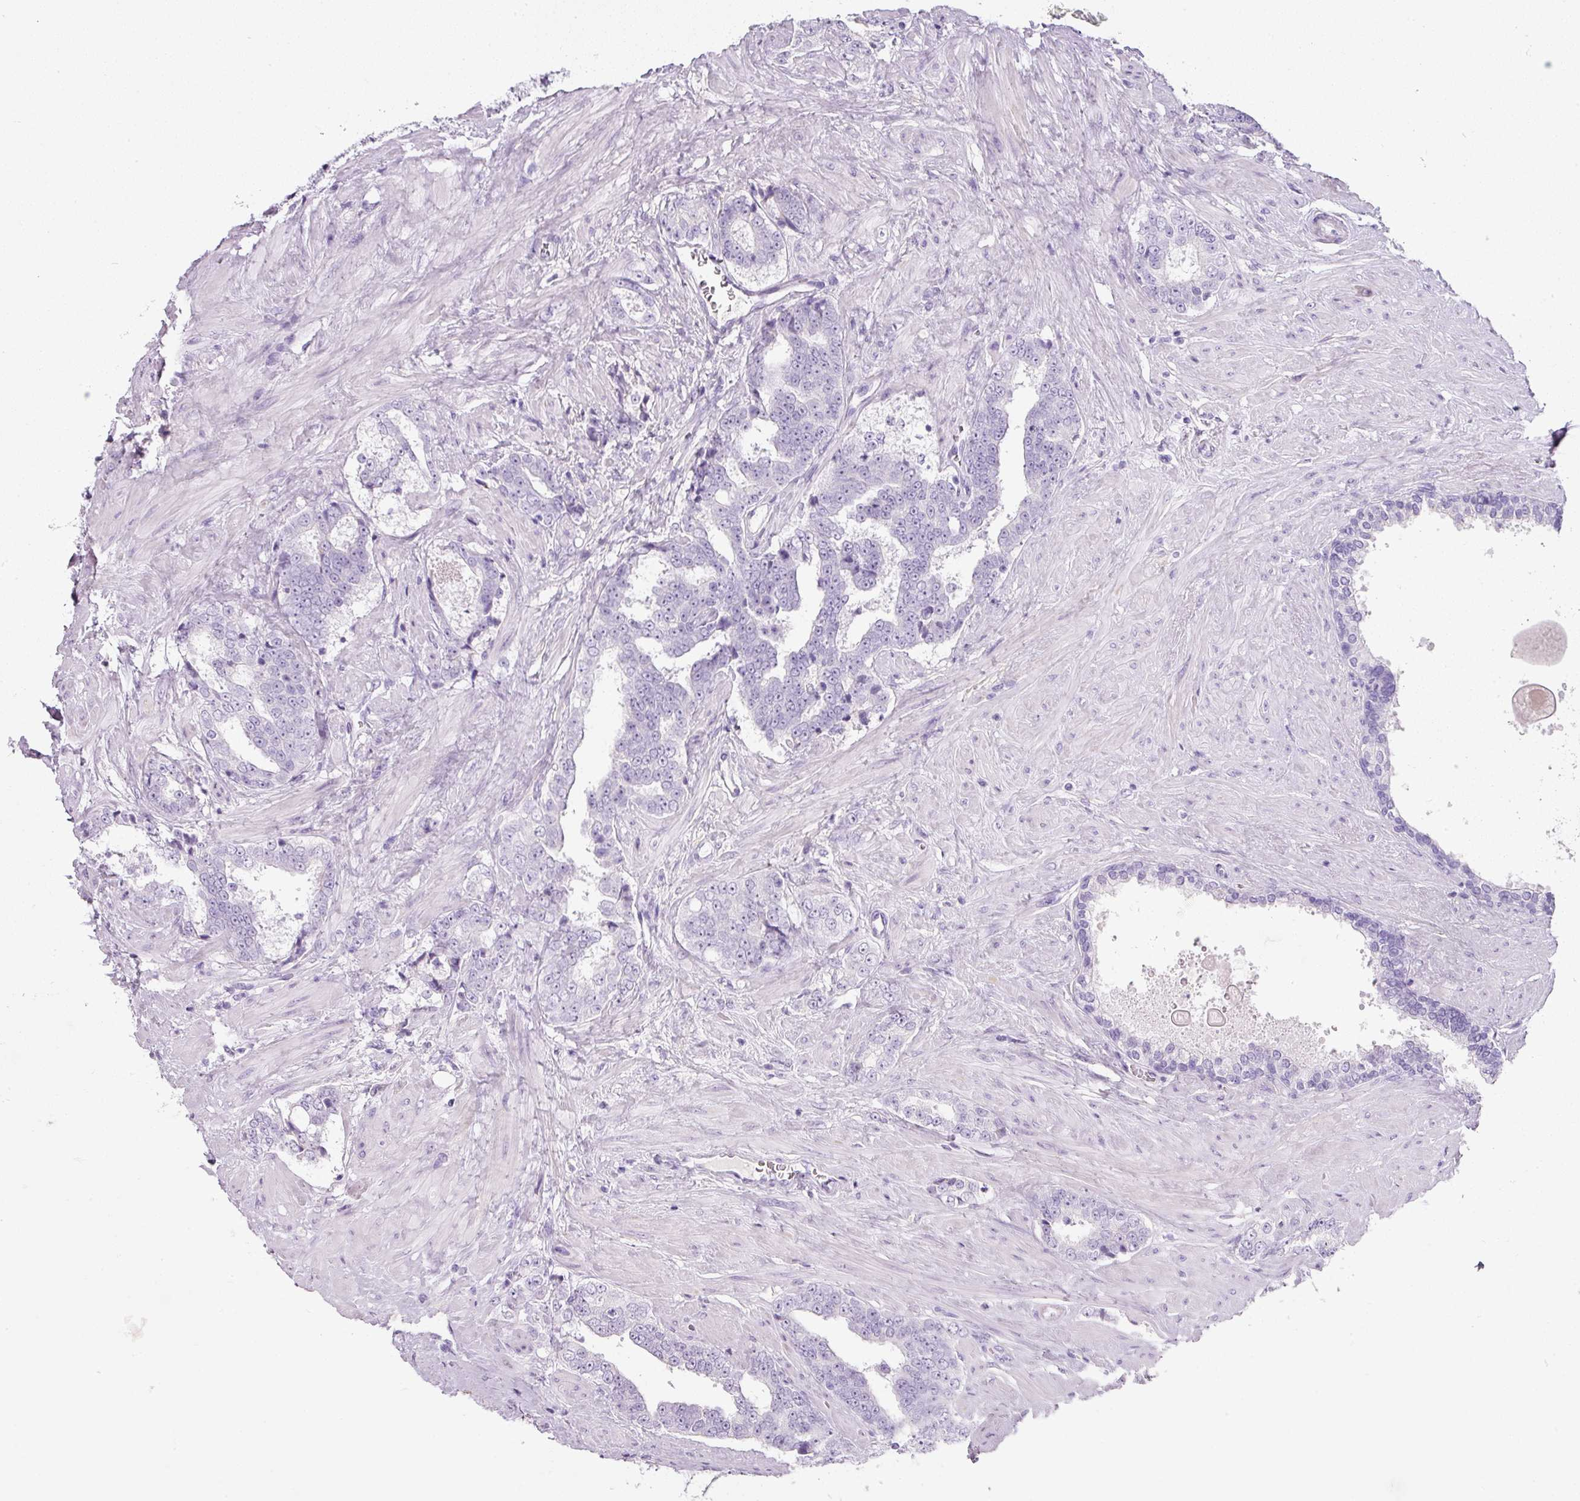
{"staining": {"intensity": "negative", "quantity": "none", "location": "none"}, "tissue": "prostate cancer", "cell_type": "Tumor cells", "image_type": "cancer", "snomed": [{"axis": "morphology", "description": "Adenocarcinoma, High grade"}, {"axis": "topography", "description": "Prostate"}], "caption": "This is a histopathology image of immunohistochemistry (IHC) staining of prostate cancer, which shows no staining in tumor cells. Brightfield microscopy of IHC stained with DAB (brown) and hematoxylin (blue), captured at high magnification.", "gene": "DNM1", "patient": {"sex": "male", "age": 67}}